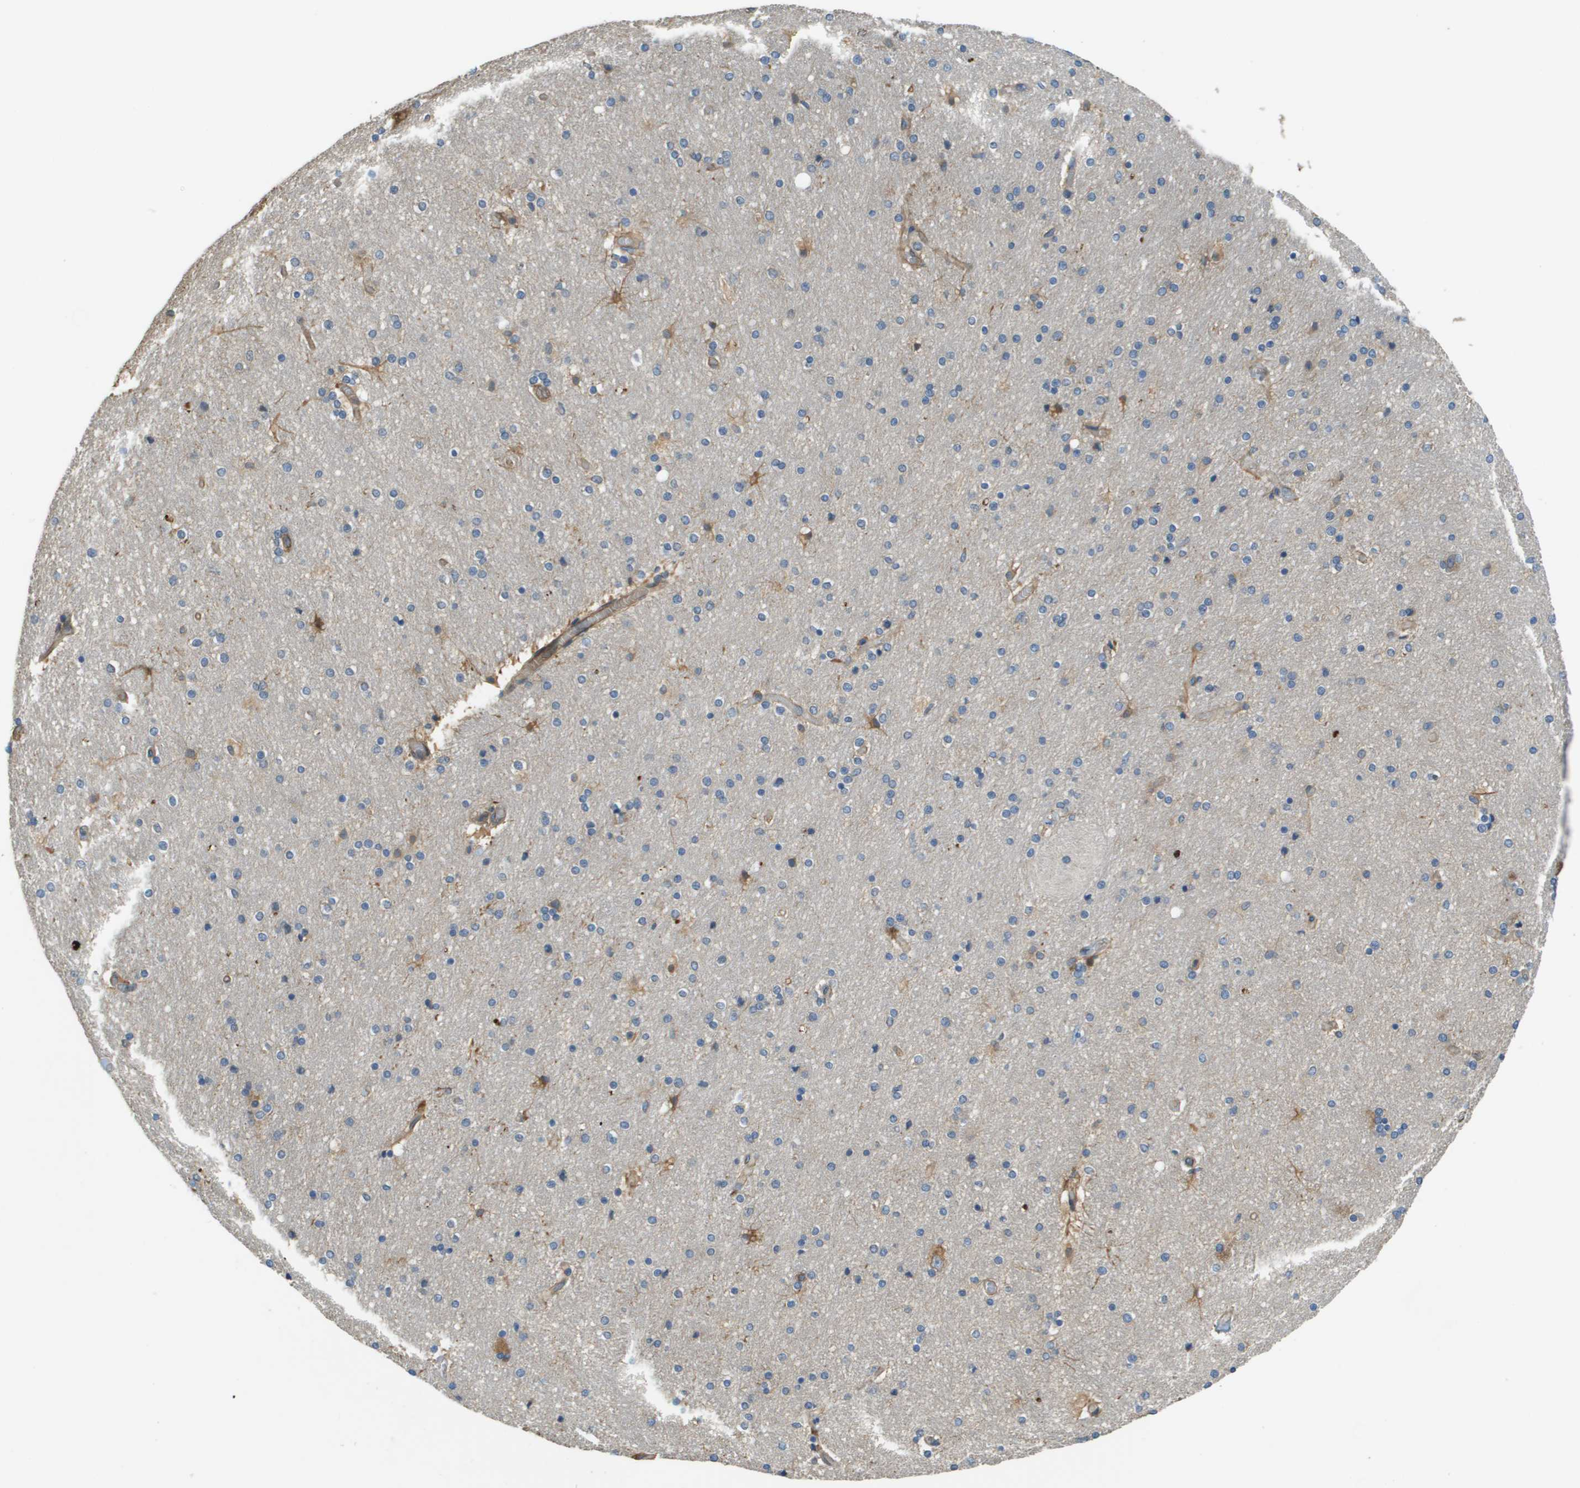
{"staining": {"intensity": "moderate", "quantity": "<25%", "location": "cytoplasmic/membranous"}, "tissue": "hippocampus", "cell_type": "Glial cells", "image_type": "normal", "snomed": [{"axis": "morphology", "description": "Normal tissue, NOS"}, {"axis": "topography", "description": "Hippocampus"}], "caption": "Immunohistochemical staining of unremarkable human hippocampus shows moderate cytoplasmic/membranous protein staining in approximately <25% of glial cells. Nuclei are stained in blue.", "gene": "DNAJB11", "patient": {"sex": "female", "age": 54}}